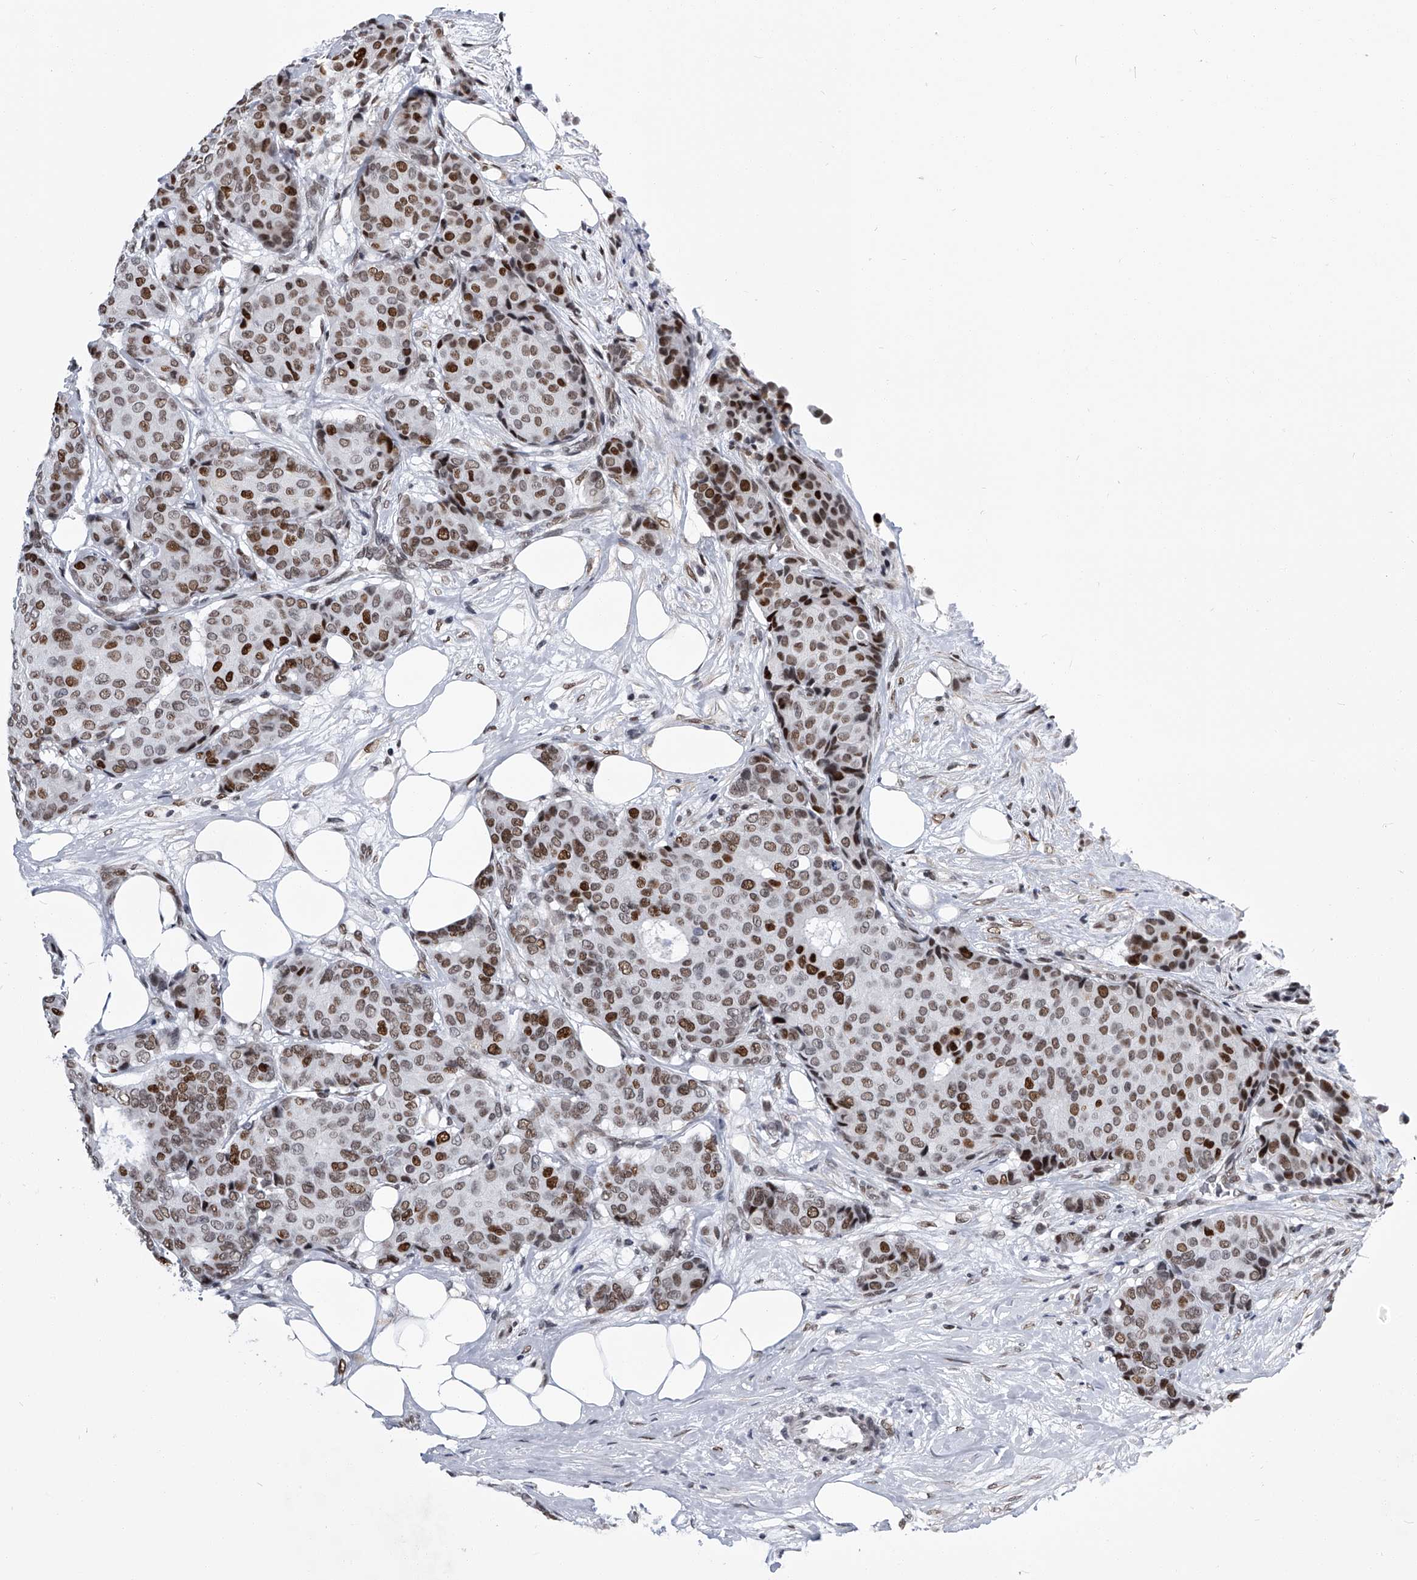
{"staining": {"intensity": "moderate", "quantity": ">75%", "location": "nuclear"}, "tissue": "breast cancer", "cell_type": "Tumor cells", "image_type": "cancer", "snomed": [{"axis": "morphology", "description": "Duct carcinoma"}, {"axis": "topography", "description": "Breast"}], "caption": "A photomicrograph showing moderate nuclear positivity in about >75% of tumor cells in breast cancer (infiltrating ductal carcinoma), as visualized by brown immunohistochemical staining.", "gene": "SIM2", "patient": {"sex": "female", "age": 75}}